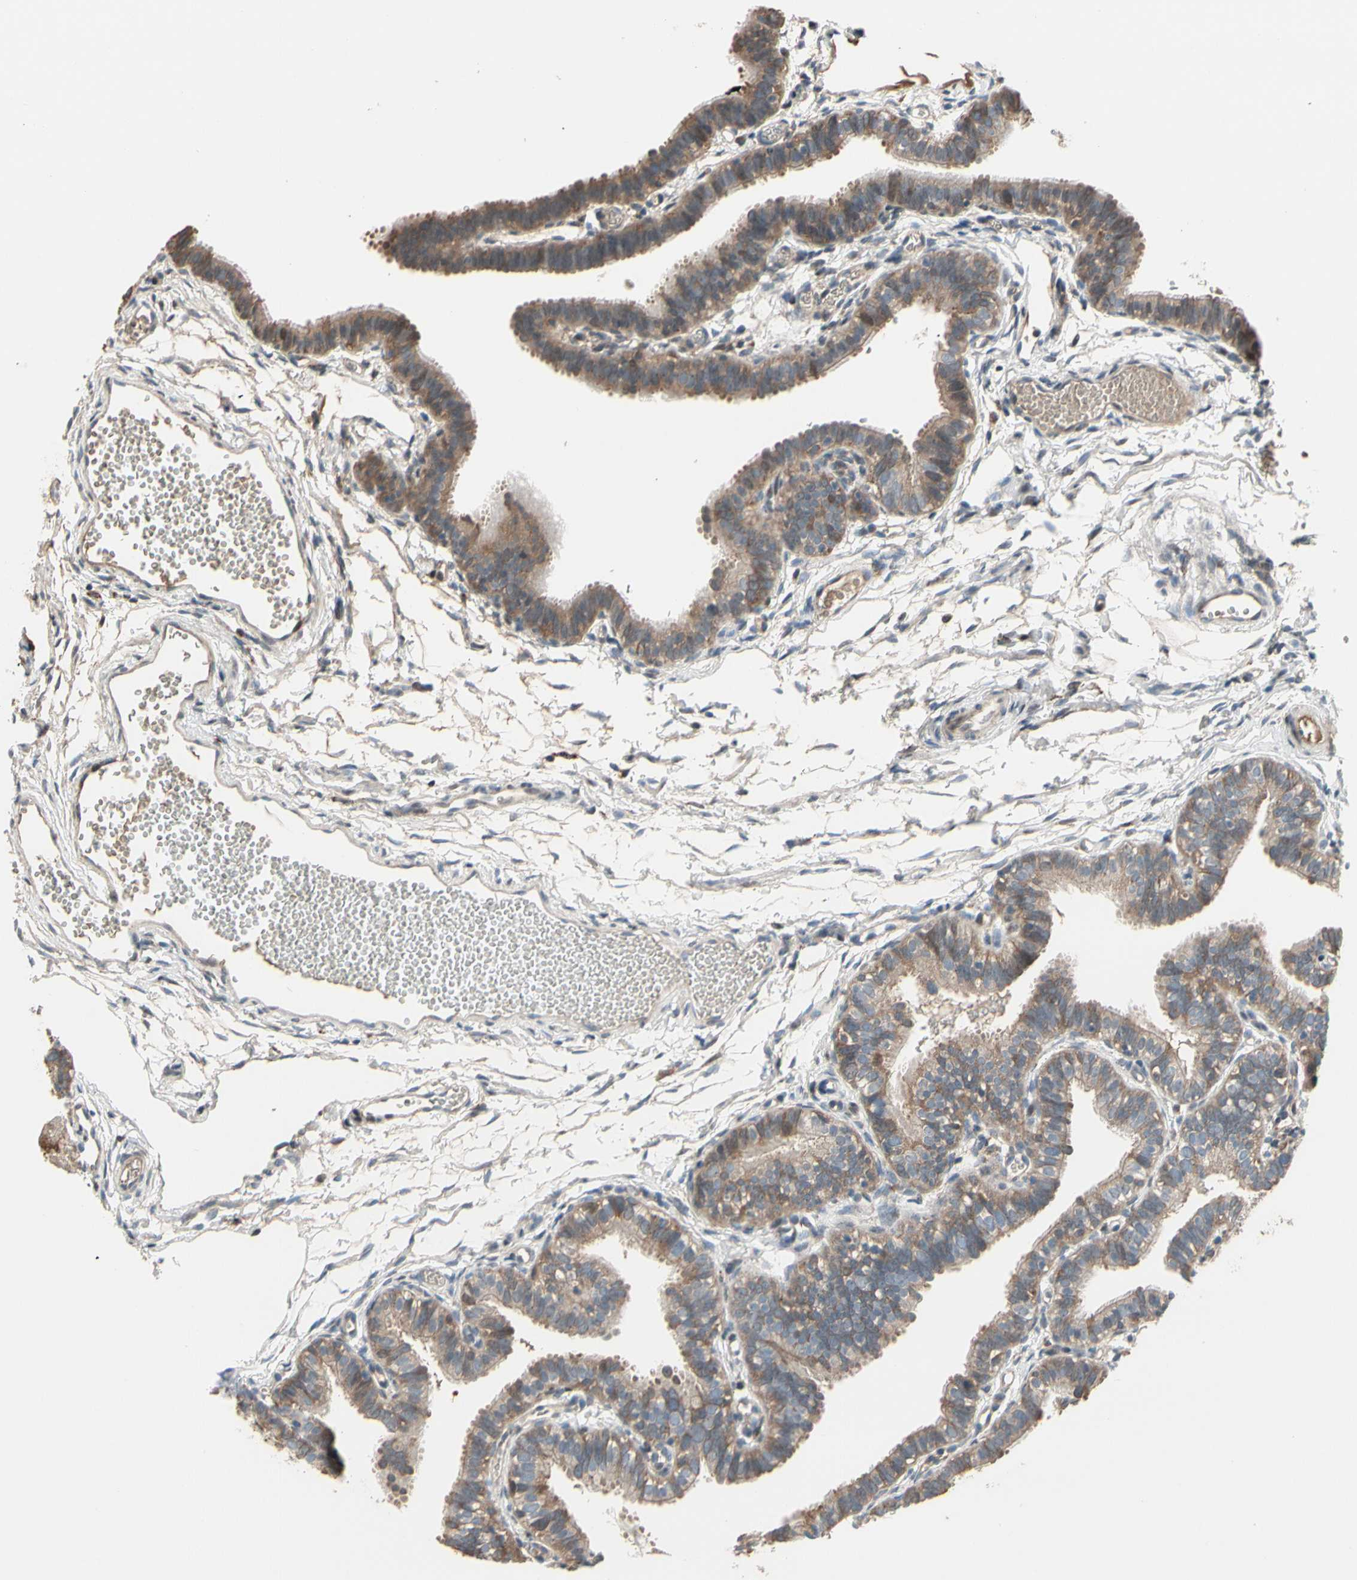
{"staining": {"intensity": "moderate", "quantity": ">75%", "location": "cytoplasmic/membranous"}, "tissue": "fallopian tube", "cell_type": "Glandular cells", "image_type": "normal", "snomed": [{"axis": "morphology", "description": "Normal tissue, NOS"}, {"axis": "topography", "description": "Fallopian tube"}, {"axis": "topography", "description": "Placenta"}], "caption": "This photomicrograph shows IHC staining of normal fallopian tube, with medium moderate cytoplasmic/membranous expression in approximately >75% of glandular cells.", "gene": "SNX29", "patient": {"sex": "female", "age": 34}}